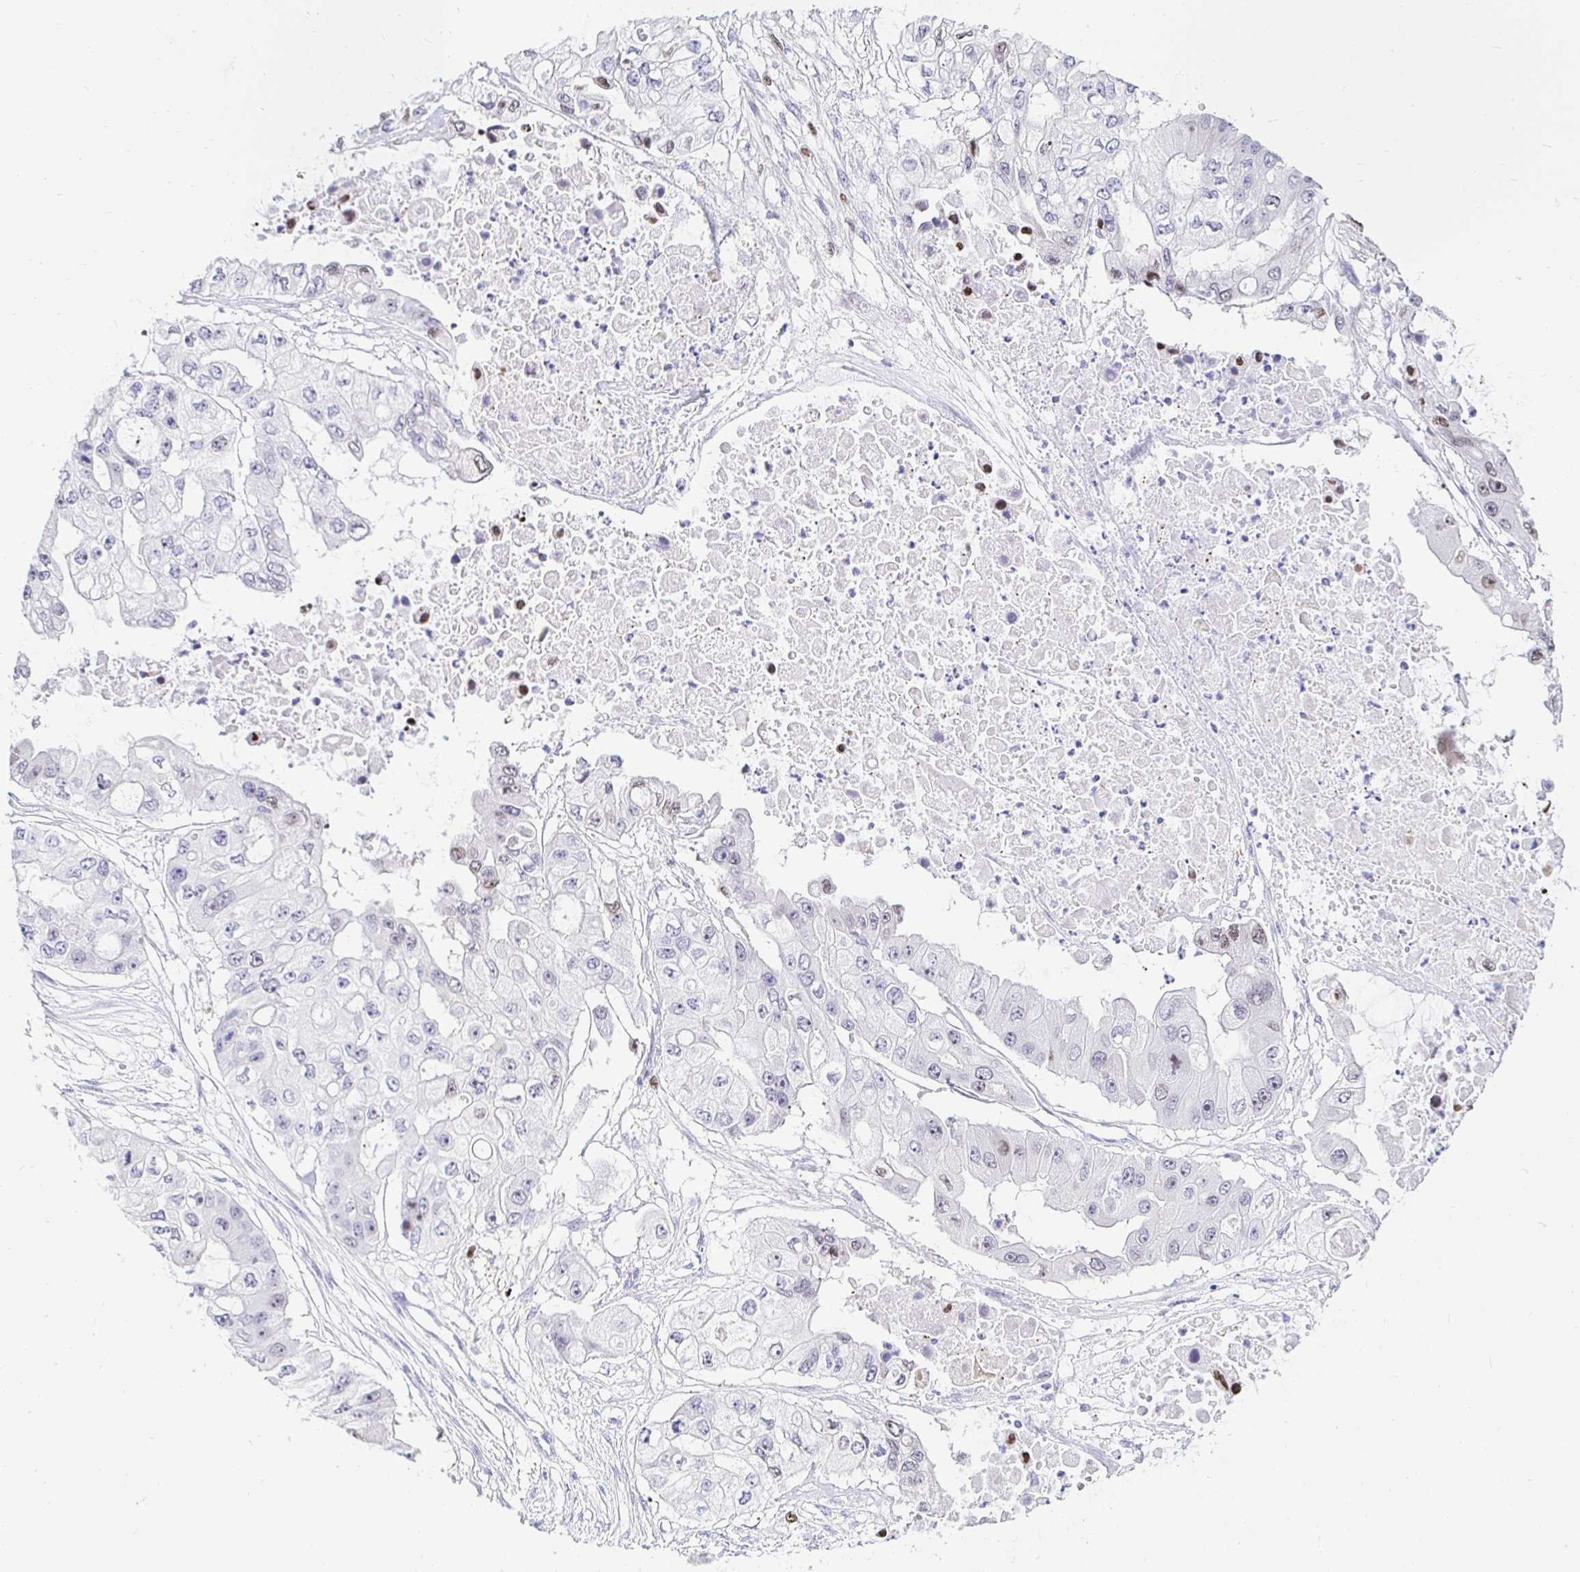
{"staining": {"intensity": "weak", "quantity": "<25%", "location": "nuclear"}, "tissue": "ovarian cancer", "cell_type": "Tumor cells", "image_type": "cancer", "snomed": [{"axis": "morphology", "description": "Cystadenocarcinoma, serous, NOS"}, {"axis": "topography", "description": "Ovary"}], "caption": "Immunohistochemistry (IHC) histopathology image of ovarian serous cystadenocarcinoma stained for a protein (brown), which demonstrates no staining in tumor cells. (DAB immunohistochemistry (IHC) visualized using brightfield microscopy, high magnification).", "gene": "CAPSL", "patient": {"sex": "female", "age": 56}}